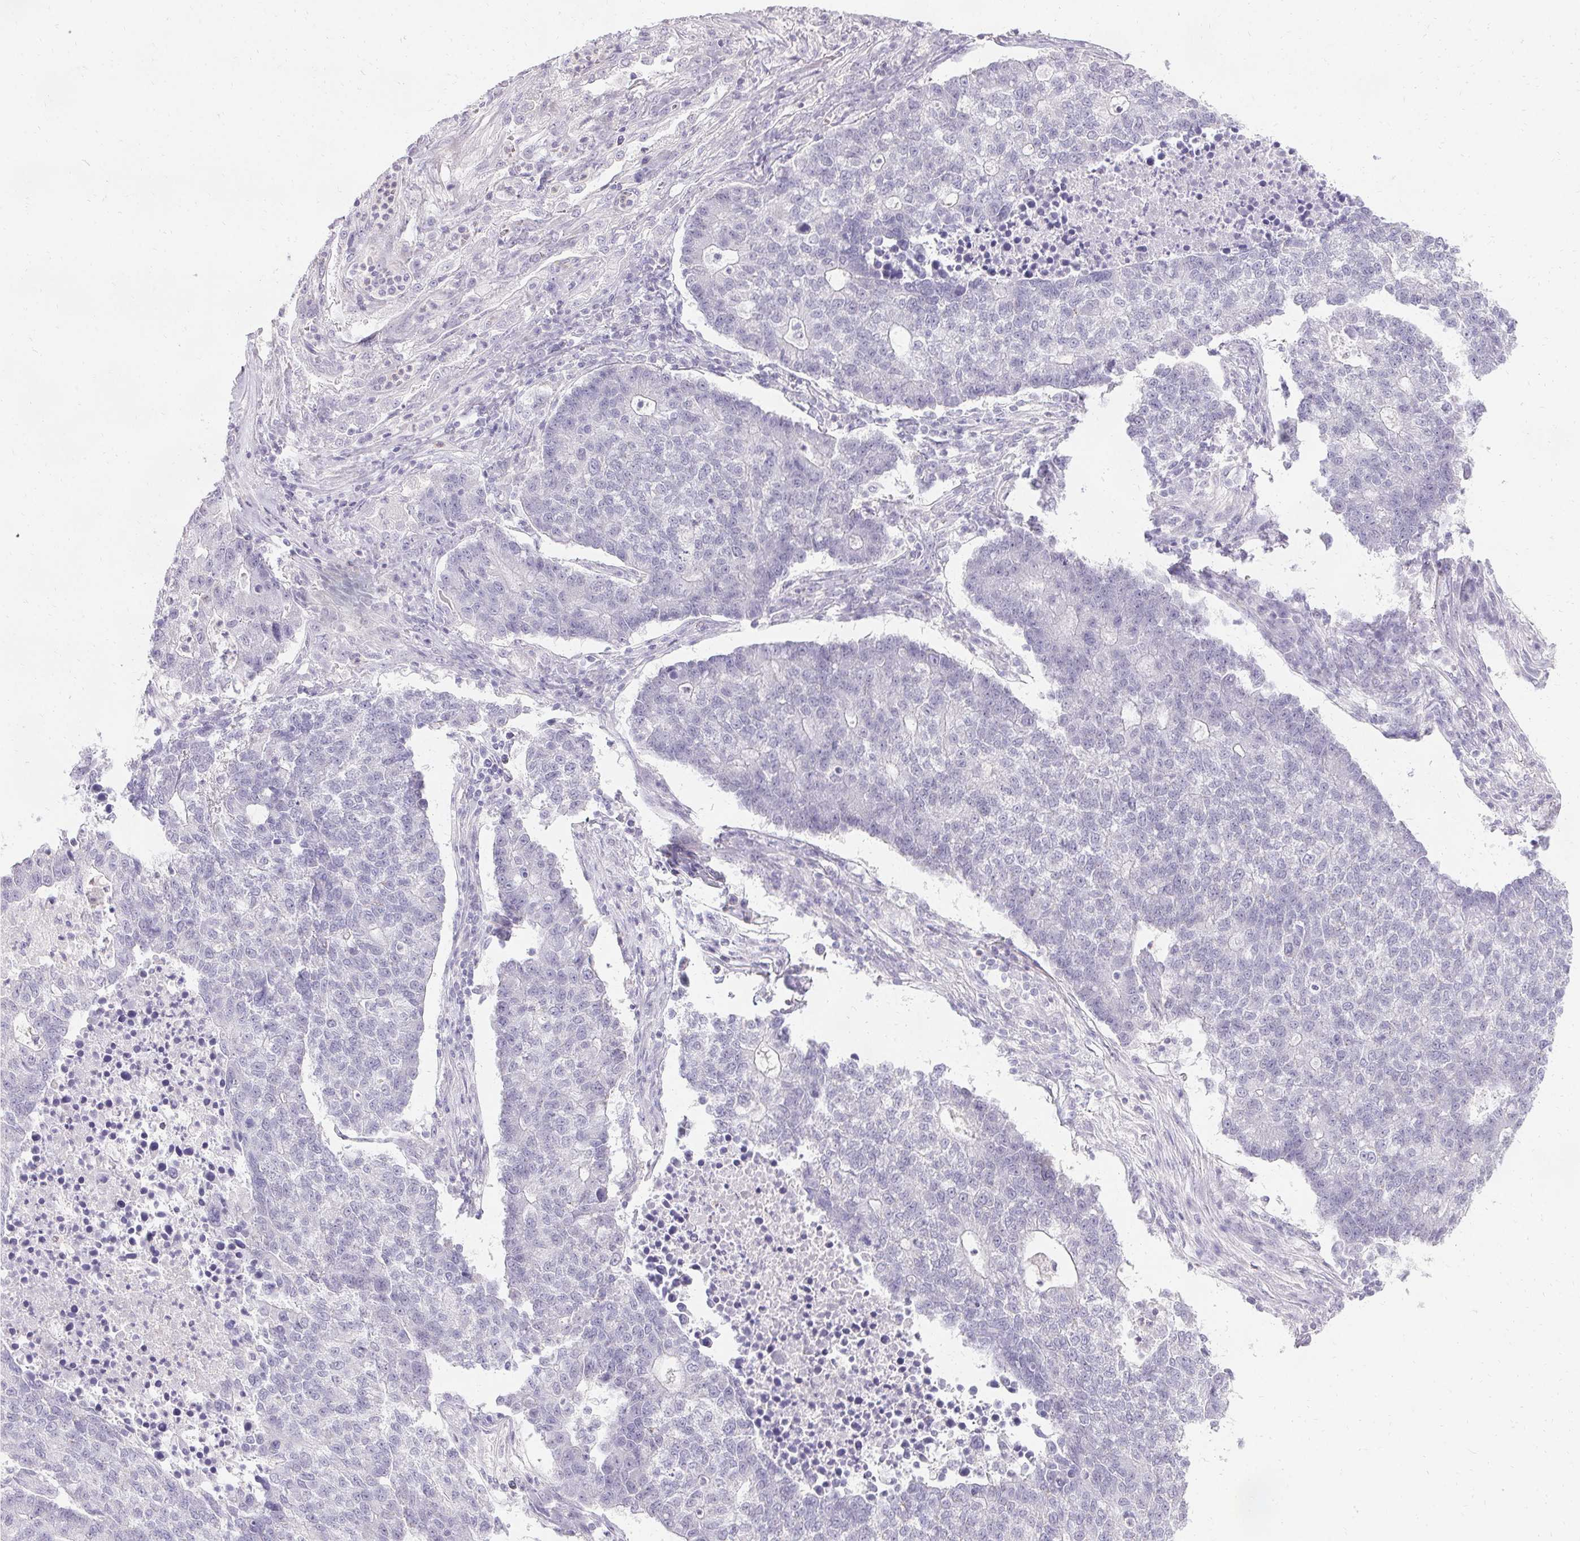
{"staining": {"intensity": "negative", "quantity": "none", "location": "none"}, "tissue": "lung cancer", "cell_type": "Tumor cells", "image_type": "cancer", "snomed": [{"axis": "morphology", "description": "Adenocarcinoma, NOS"}, {"axis": "topography", "description": "Lung"}], "caption": "A micrograph of lung adenocarcinoma stained for a protein exhibits no brown staining in tumor cells.", "gene": "PMEL", "patient": {"sex": "male", "age": 57}}